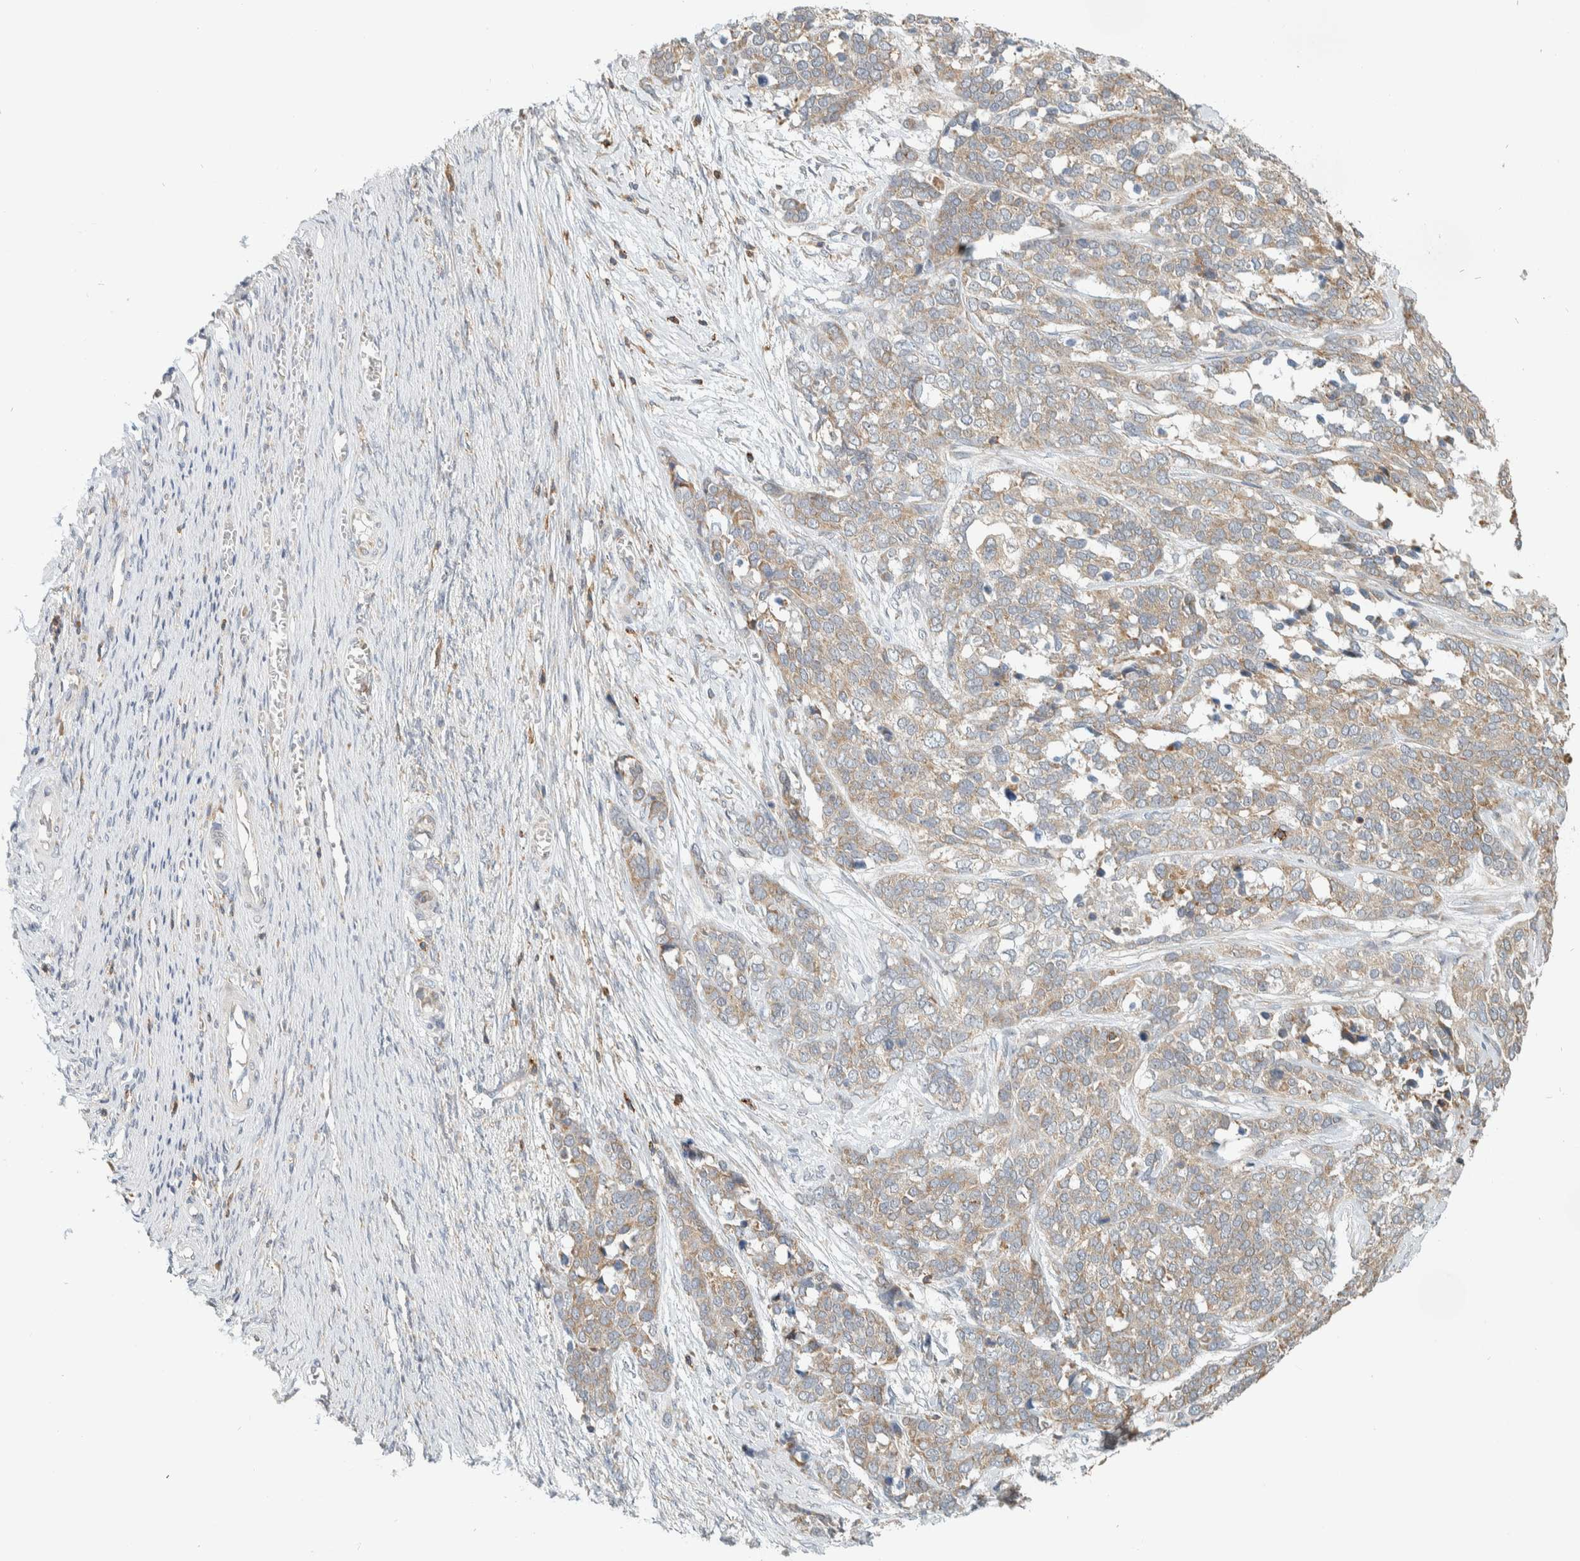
{"staining": {"intensity": "weak", "quantity": ">75%", "location": "cytoplasmic/membranous"}, "tissue": "ovarian cancer", "cell_type": "Tumor cells", "image_type": "cancer", "snomed": [{"axis": "morphology", "description": "Cystadenocarcinoma, serous, NOS"}, {"axis": "topography", "description": "Ovary"}], "caption": "Approximately >75% of tumor cells in human serous cystadenocarcinoma (ovarian) exhibit weak cytoplasmic/membranous protein staining as visualized by brown immunohistochemical staining.", "gene": "CCDC57", "patient": {"sex": "female", "age": 44}}